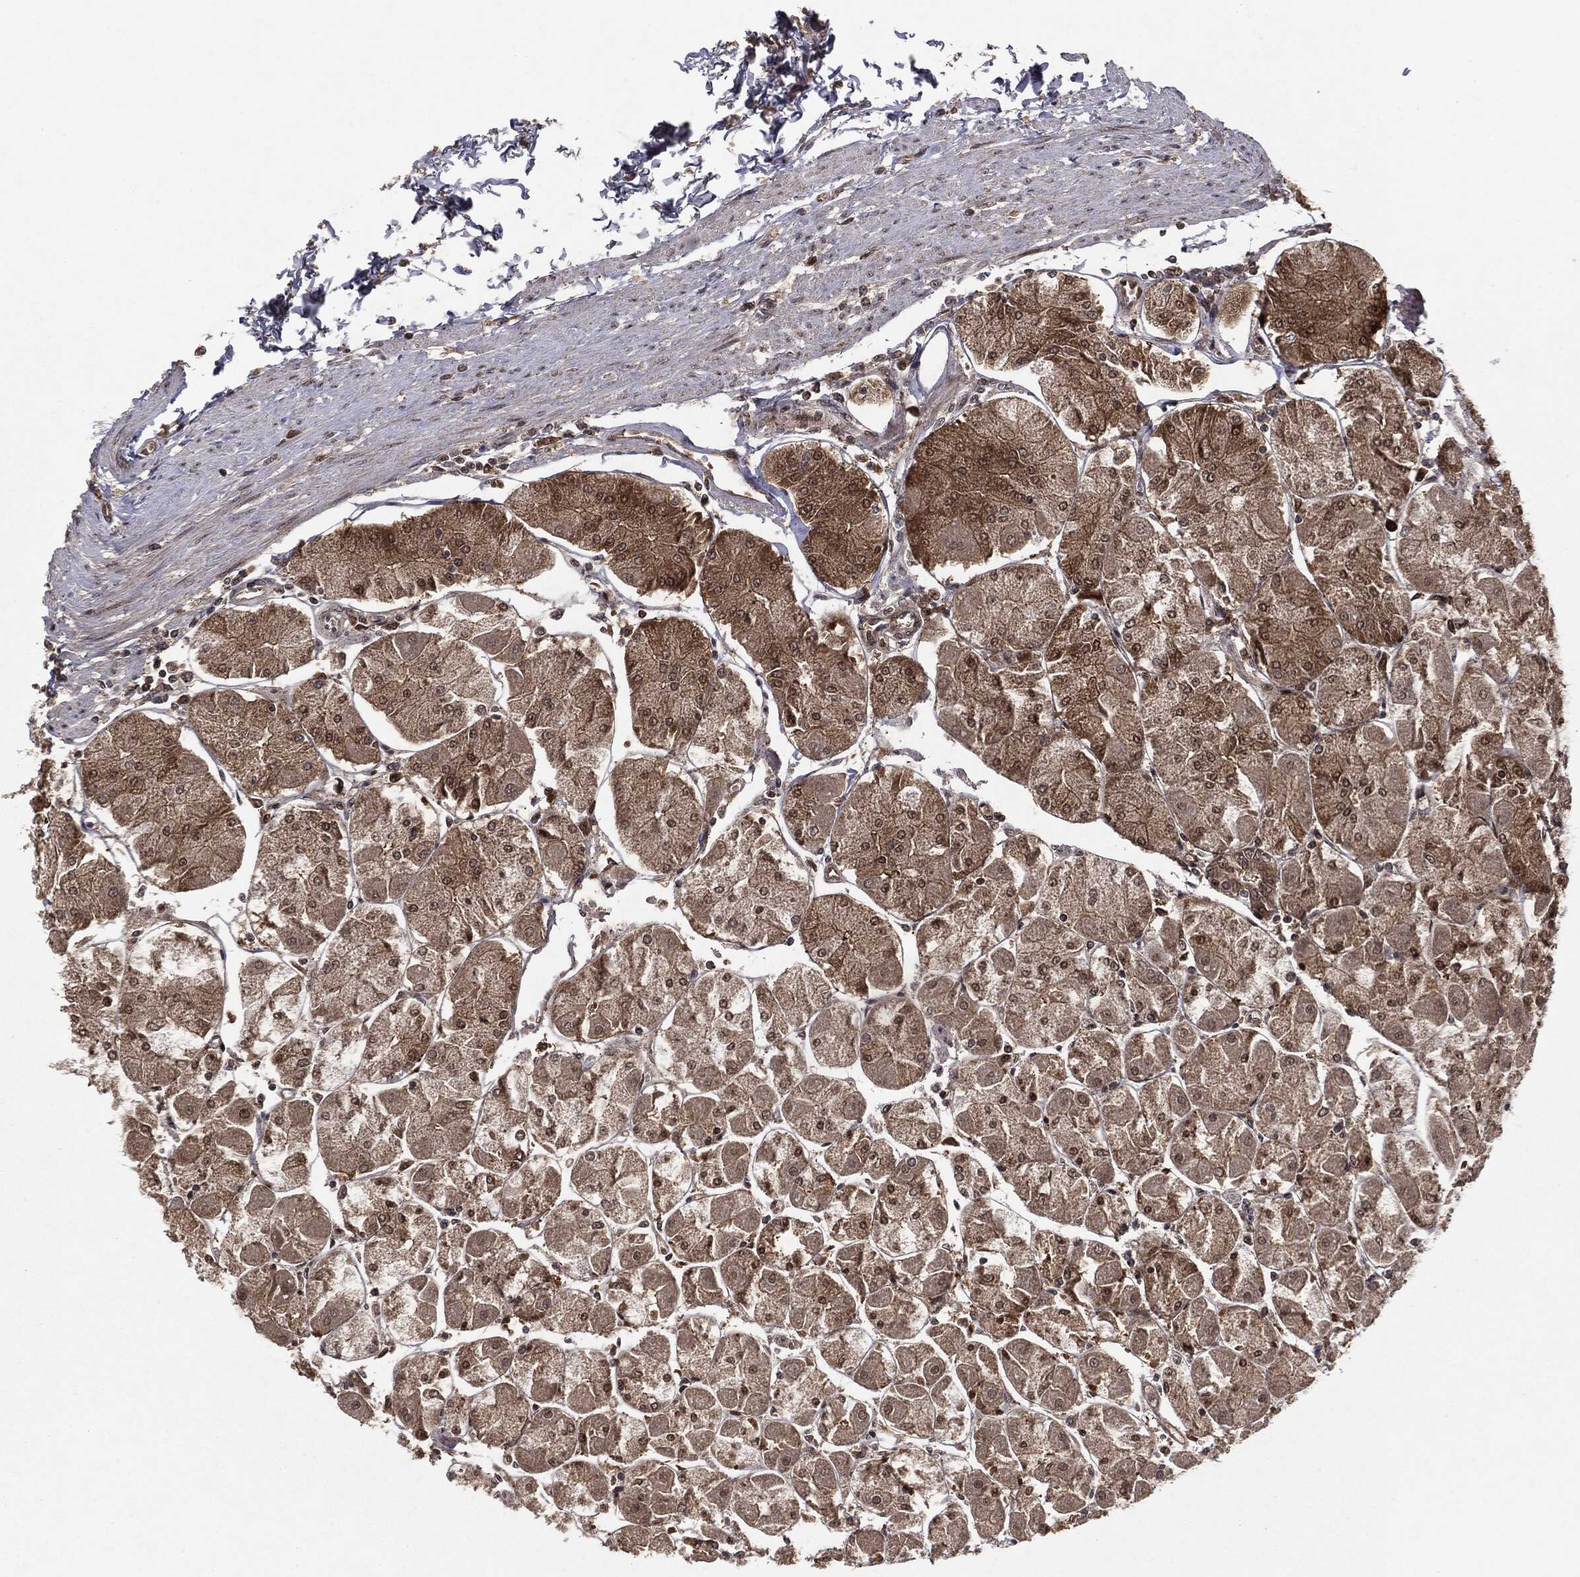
{"staining": {"intensity": "strong", "quantity": "25%-75%", "location": "cytoplasmic/membranous"}, "tissue": "stomach", "cell_type": "Glandular cells", "image_type": "normal", "snomed": [{"axis": "morphology", "description": "Normal tissue, NOS"}, {"axis": "topography", "description": "Stomach"}], "caption": "Protein expression analysis of unremarkable stomach displays strong cytoplasmic/membranous positivity in approximately 25%-75% of glandular cells. (brown staining indicates protein expression, while blue staining denotes nuclei).", "gene": "OTUB1", "patient": {"sex": "male", "age": 70}}